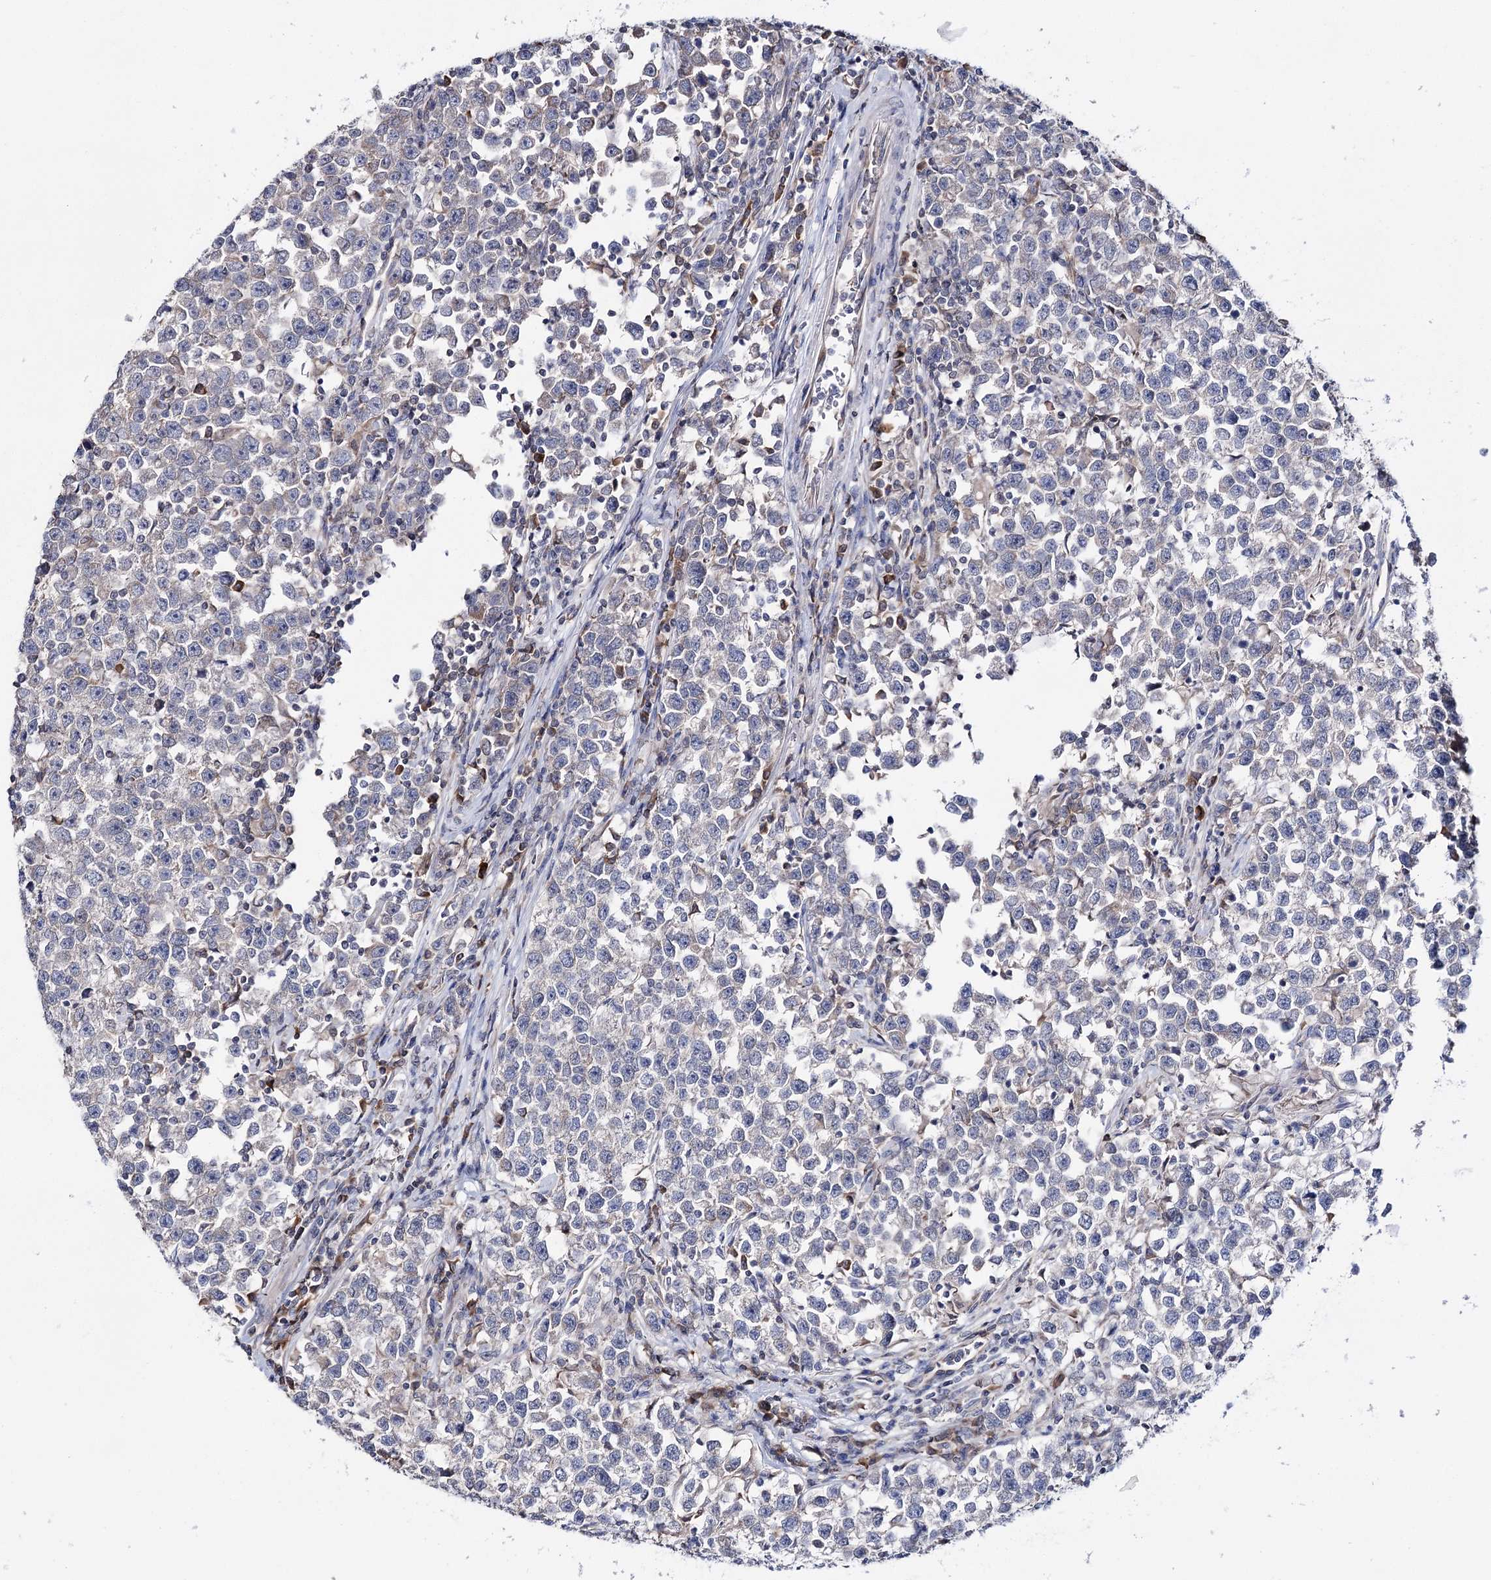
{"staining": {"intensity": "negative", "quantity": "none", "location": "none"}, "tissue": "testis cancer", "cell_type": "Tumor cells", "image_type": "cancer", "snomed": [{"axis": "morphology", "description": "Normal tissue, NOS"}, {"axis": "morphology", "description": "Seminoma, NOS"}, {"axis": "topography", "description": "Testis"}], "caption": "This is an IHC image of seminoma (testis). There is no positivity in tumor cells.", "gene": "PTER", "patient": {"sex": "male", "age": 43}}